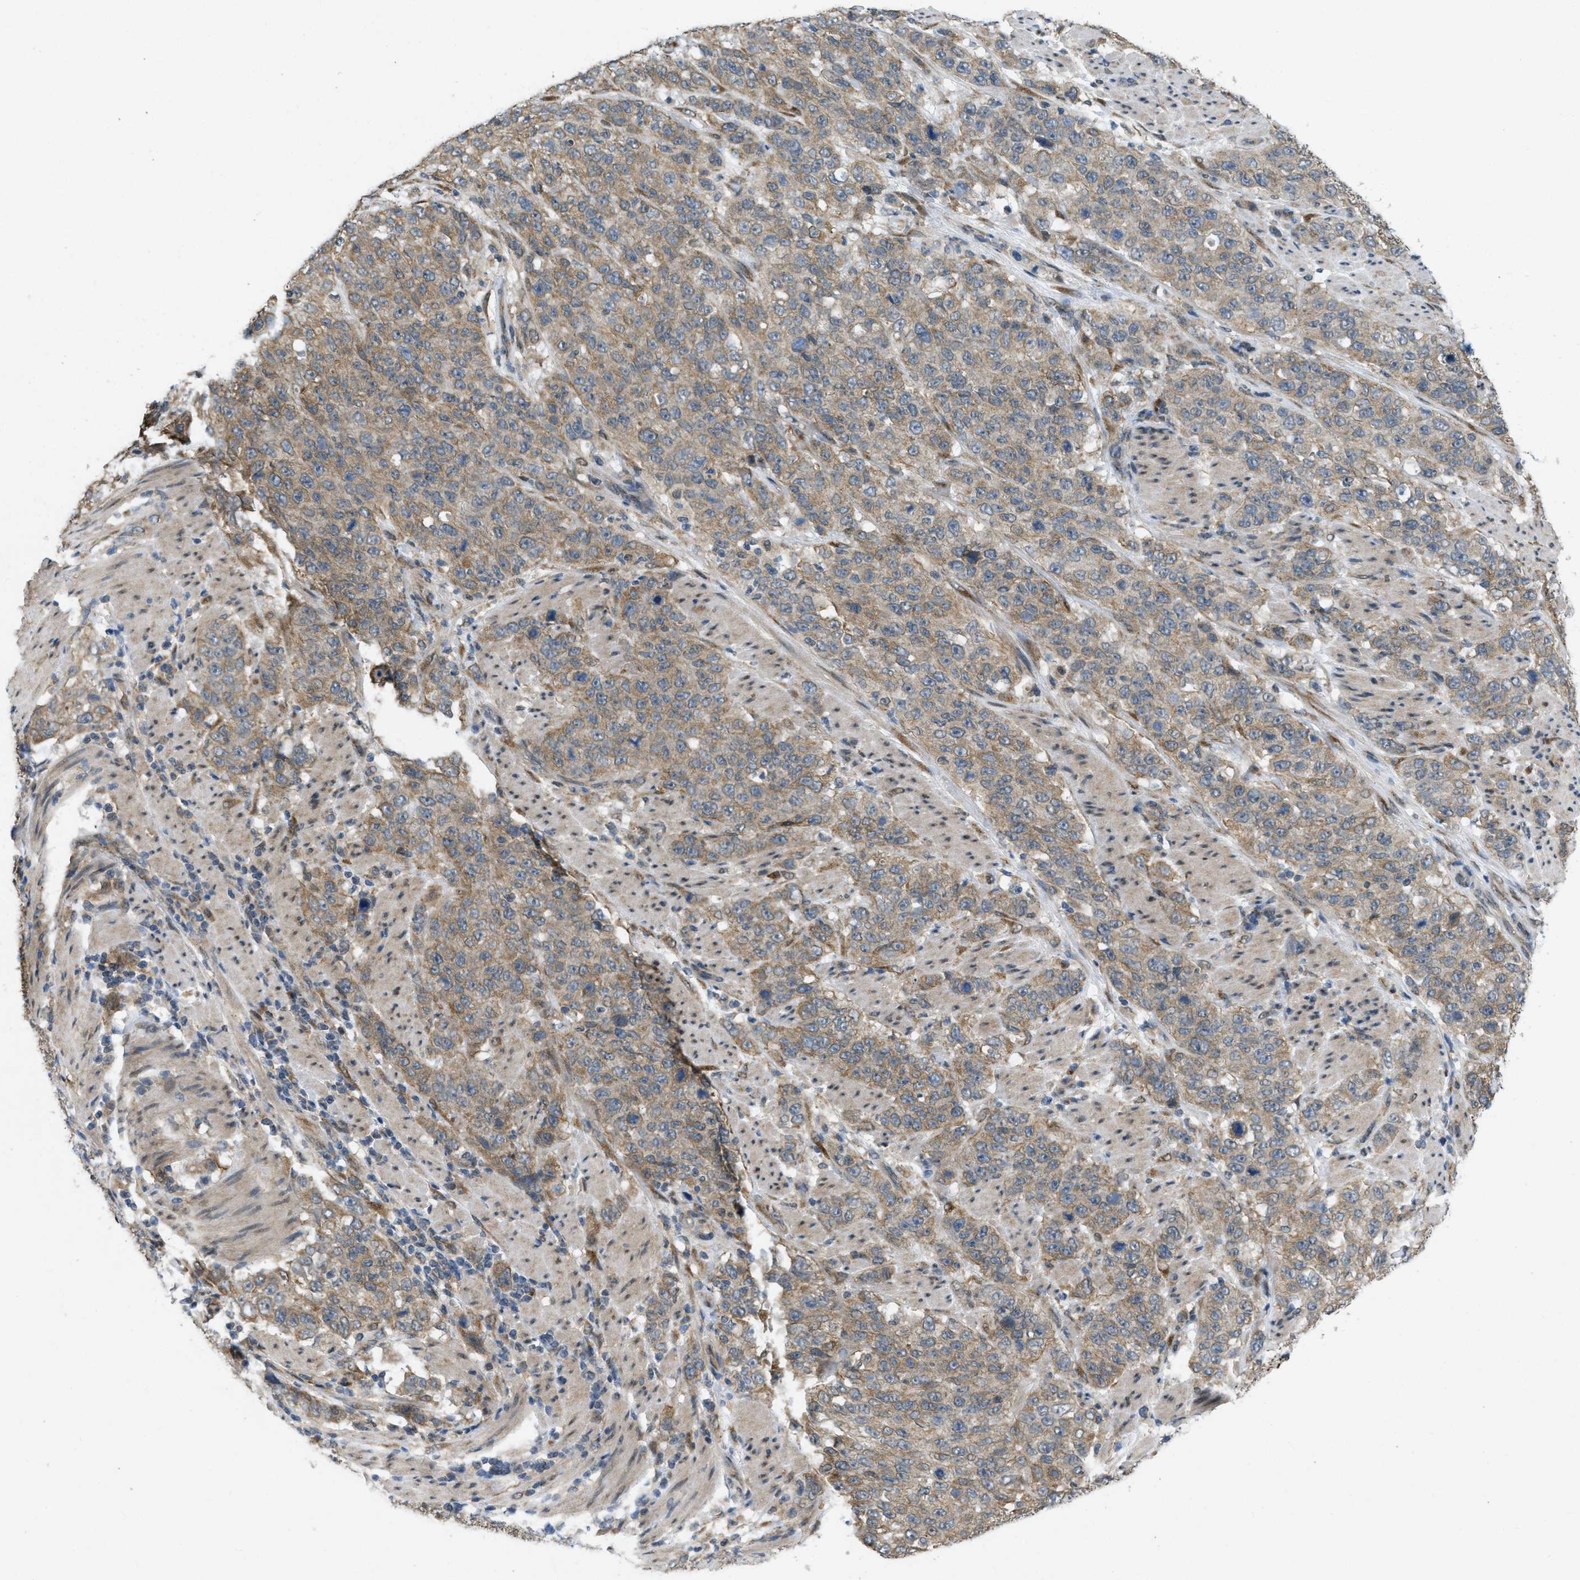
{"staining": {"intensity": "moderate", "quantity": ">75%", "location": "cytoplasmic/membranous"}, "tissue": "stomach cancer", "cell_type": "Tumor cells", "image_type": "cancer", "snomed": [{"axis": "morphology", "description": "Adenocarcinoma, NOS"}, {"axis": "topography", "description": "Stomach"}], "caption": "Moderate cytoplasmic/membranous expression is seen in about >75% of tumor cells in stomach cancer (adenocarcinoma). (DAB (3,3'-diaminobenzidine) = brown stain, brightfield microscopy at high magnification).", "gene": "IFNLR1", "patient": {"sex": "male", "age": 48}}